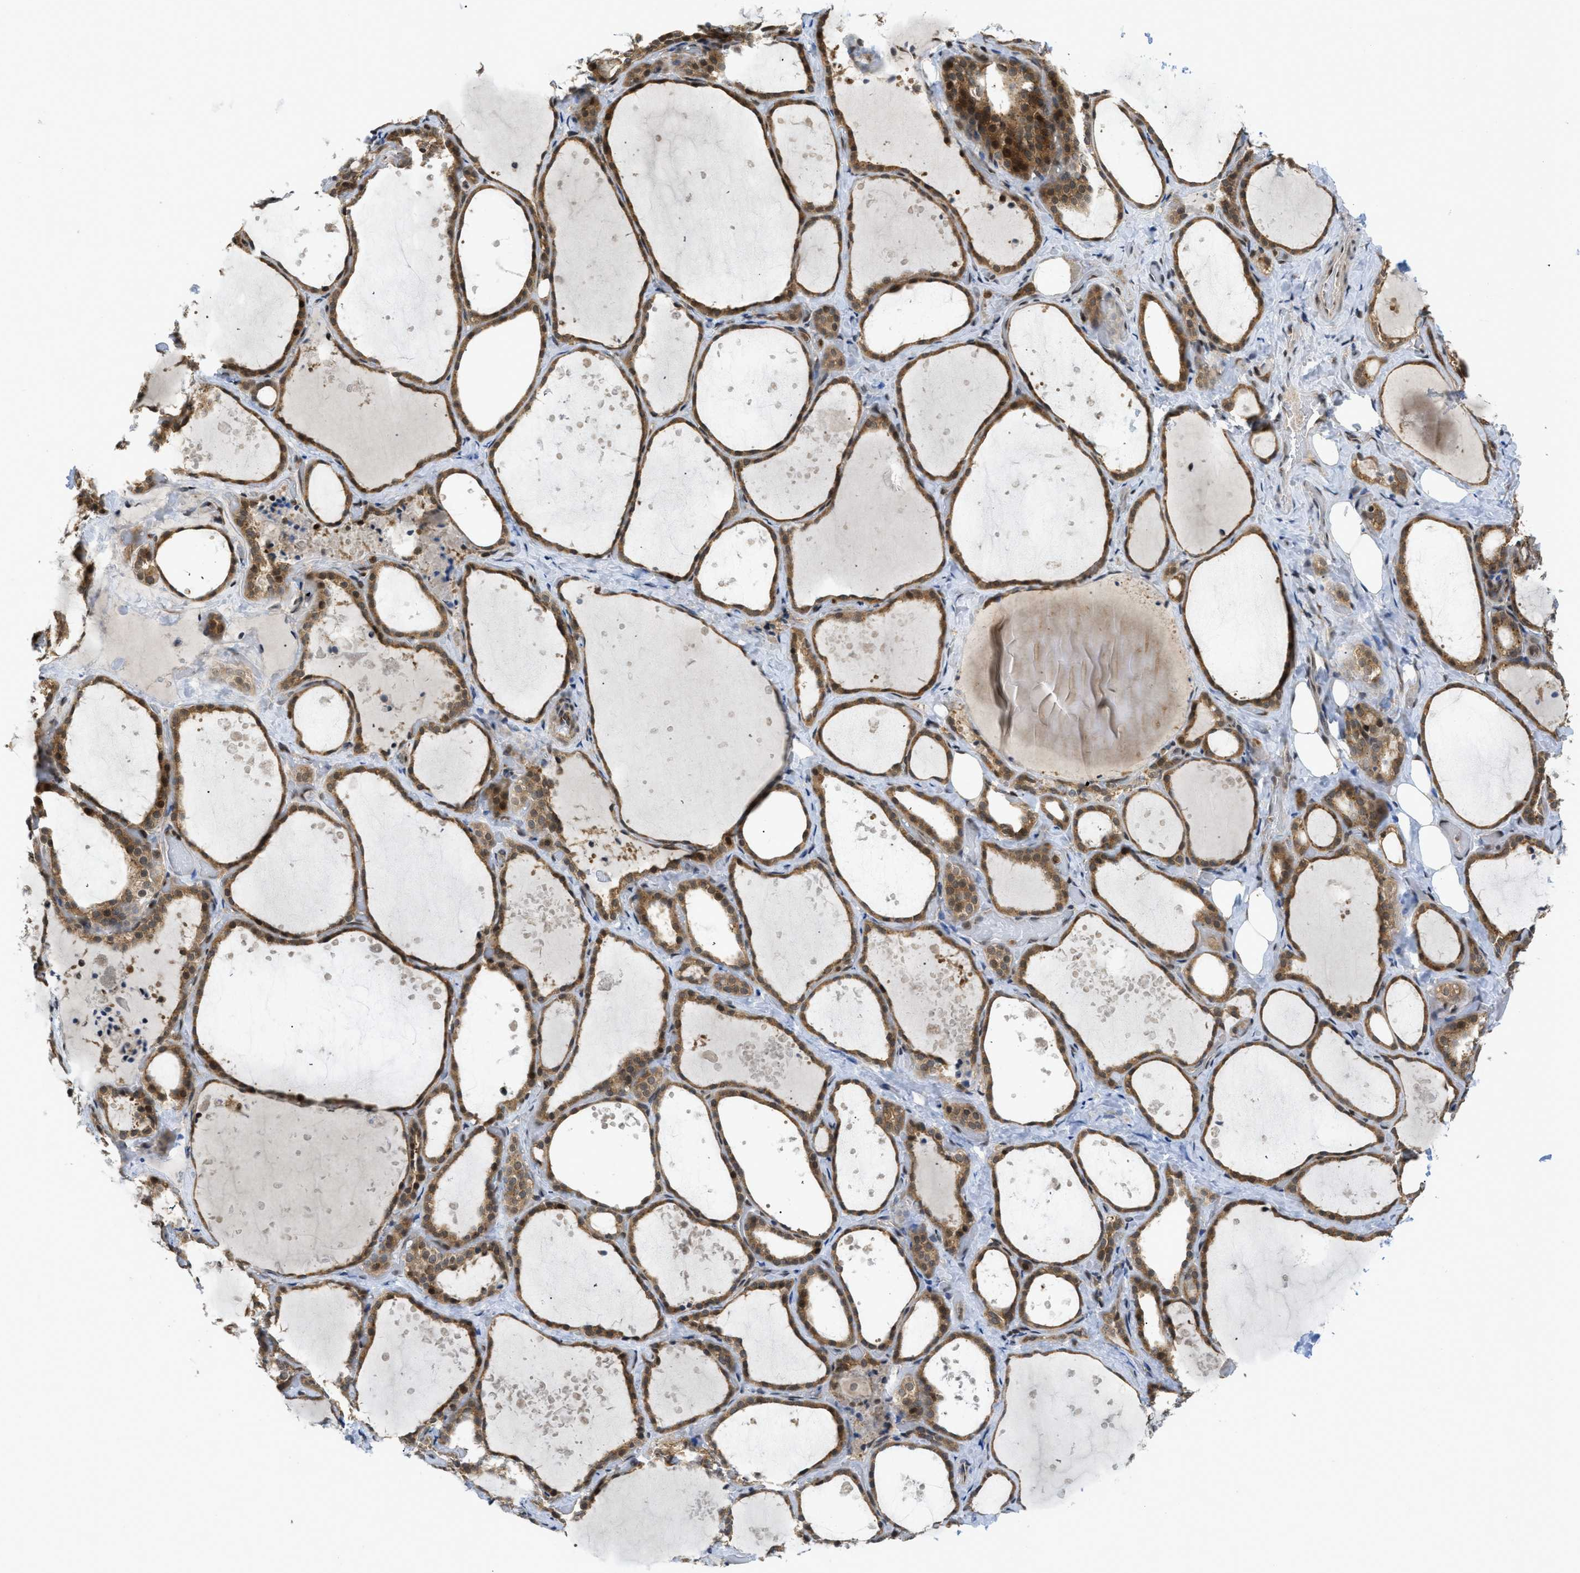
{"staining": {"intensity": "moderate", "quantity": ">75%", "location": "cytoplasmic/membranous,nuclear"}, "tissue": "thyroid gland", "cell_type": "Glandular cells", "image_type": "normal", "snomed": [{"axis": "morphology", "description": "Normal tissue, NOS"}, {"axis": "topography", "description": "Thyroid gland"}], "caption": "Approximately >75% of glandular cells in unremarkable human thyroid gland show moderate cytoplasmic/membranous,nuclear protein expression as visualized by brown immunohistochemical staining.", "gene": "TACC1", "patient": {"sex": "female", "age": 44}}